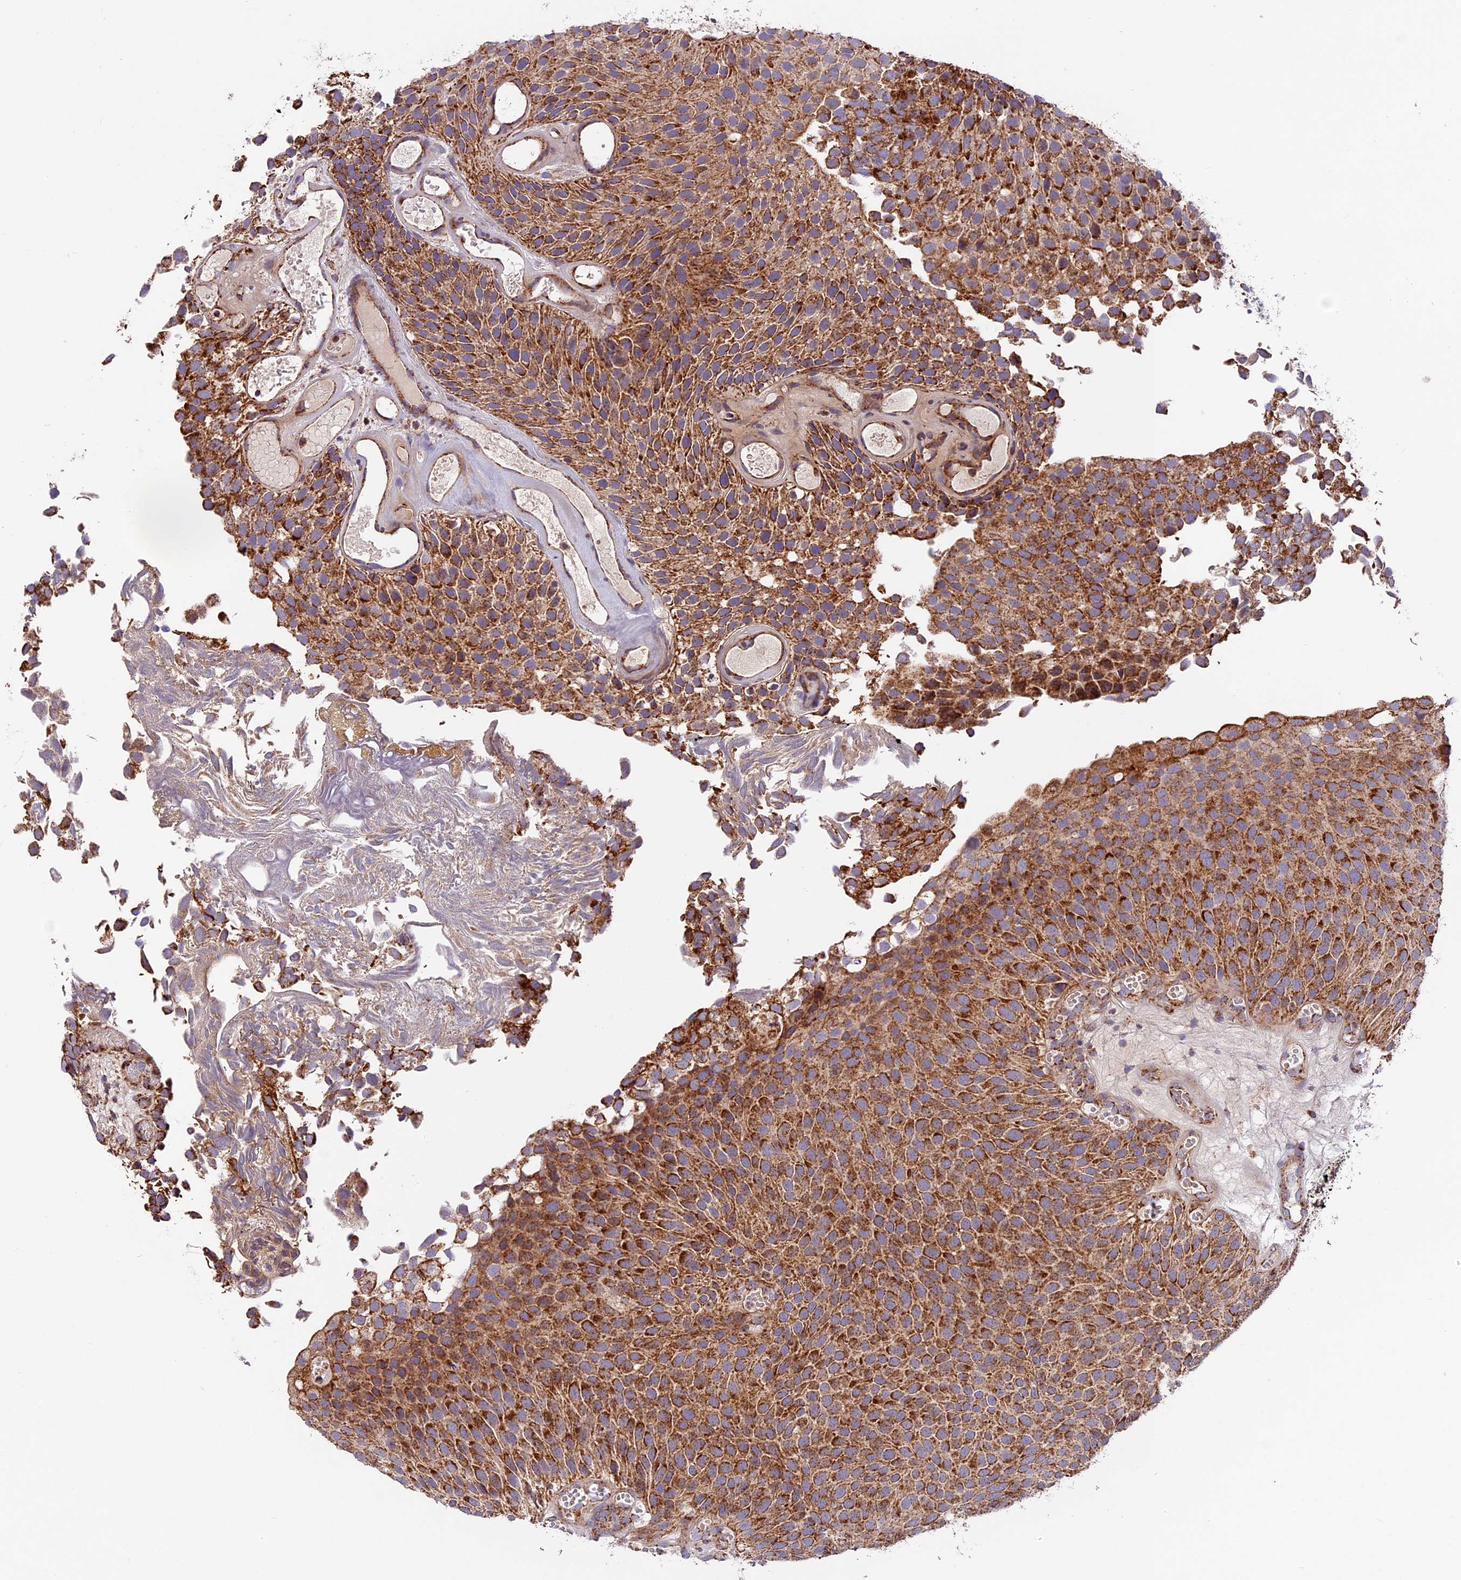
{"staining": {"intensity": "strong", "quantity": ">75%", "location": "cytoplasmic/membranous"}, "tissue": "urothelial cancer", "cell_type": "Tumor cells", "image_type": "cancer", "snomed": [{"axis": "morphology", "description": "Urothelial carcinoma, Low grade"}, {"axis": "topography", "description": "Urinary bladder"}], "caption": "Human urothelial cancer stained with a brown dye reveals strong cytoplasmic/membranous positive expression in approximately >75% of tumor cells.", "gene": "NDUFA8", "patient": {"sex": "male", "age": 89}}